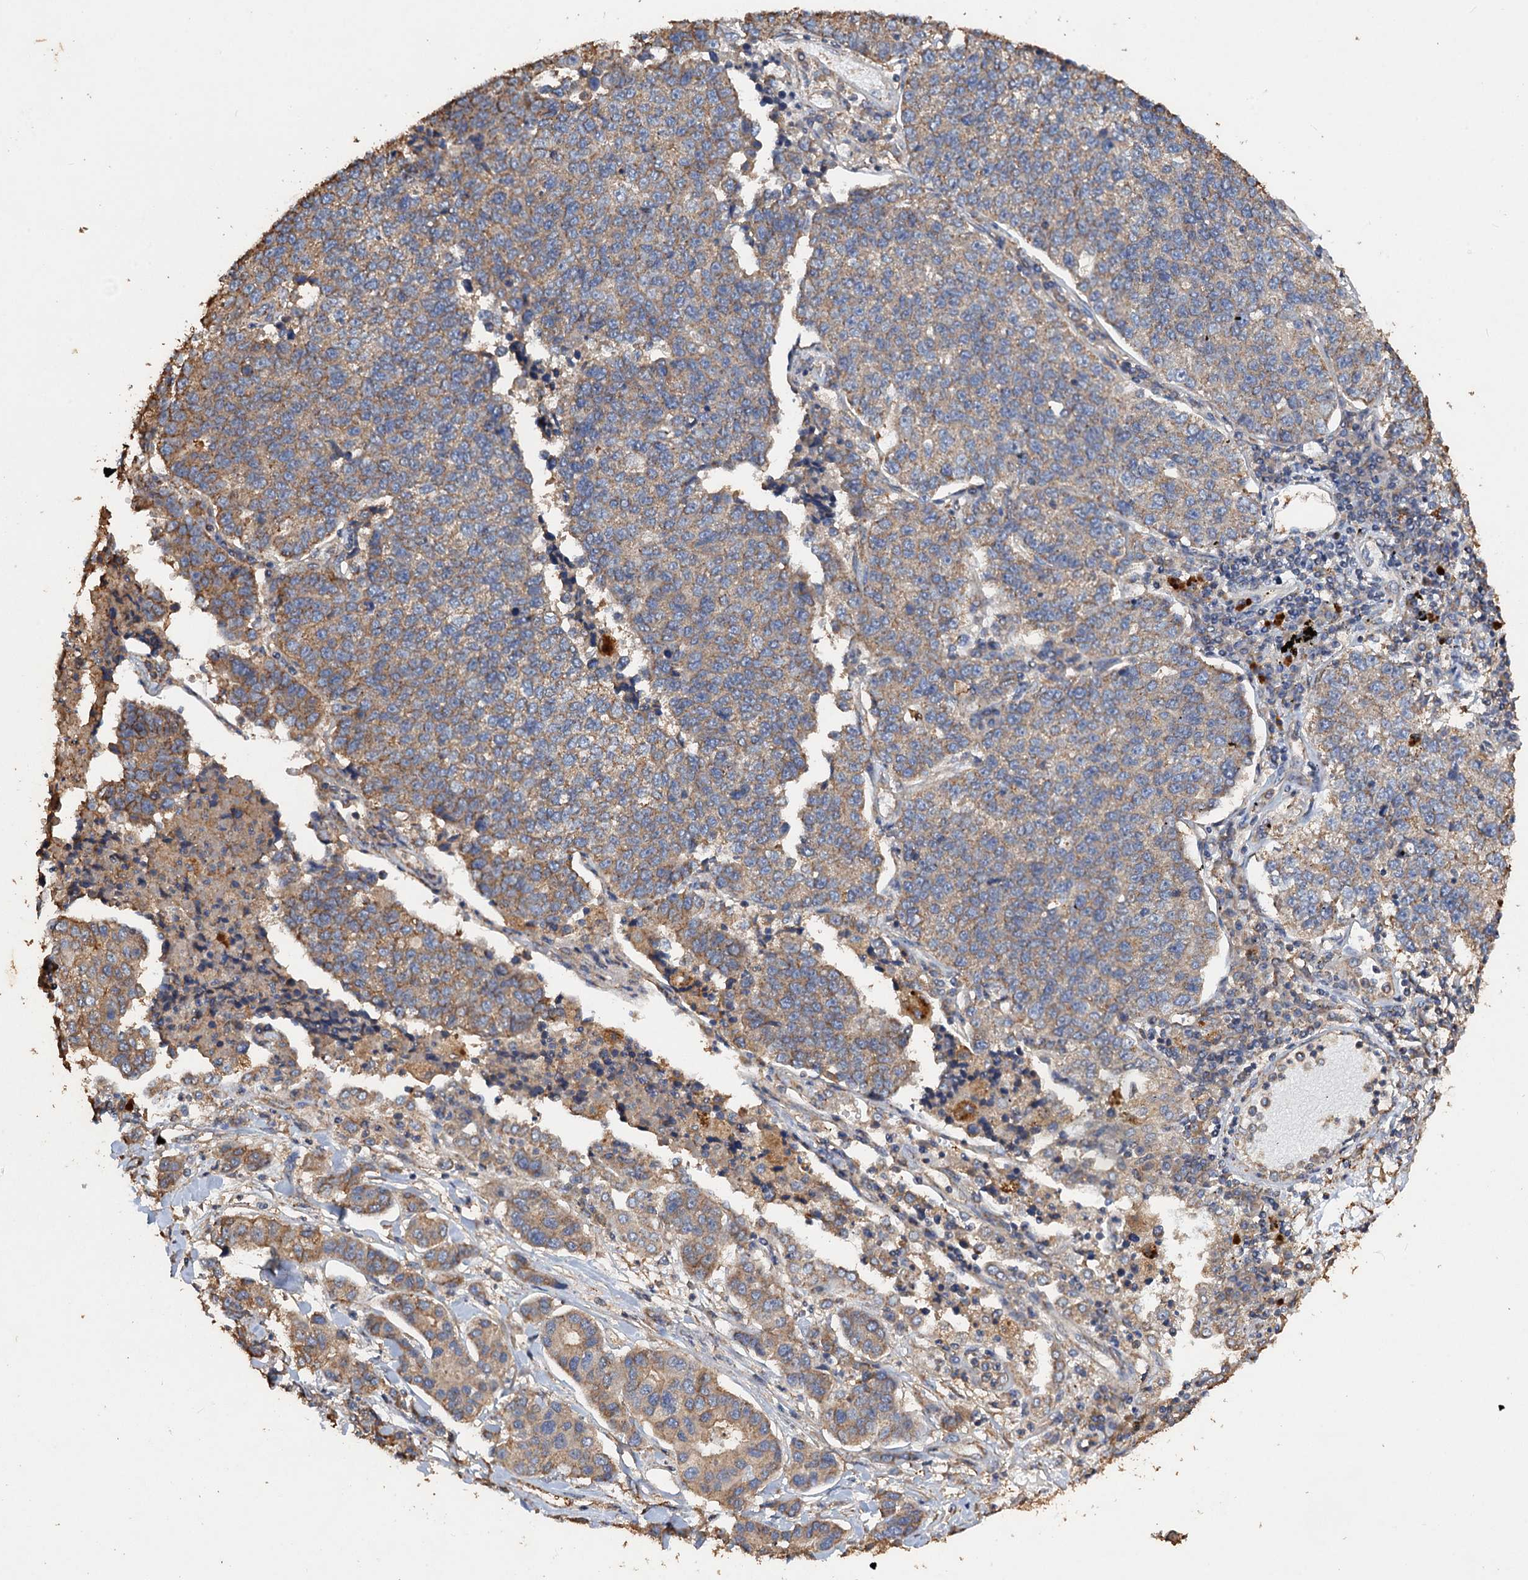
{"staining": {"intensity": "weak", "quantity": "25%-75%", "location": "cytoplasmic/membranous"}, "tissue": "lung cancer", "cell_type": "Tumor cells", "image_type": "cancer", "snomed": [{"axis": "morphology", "description": "Adenocarcinoma, NOS"}, {"axis": "topography", "description": "Lung"}], "caption": "Tumor cells exhibit low levels of weak cytoplasmic/membranous staining in about 25%-75% of cells in lung cancer (adenocarcinoma). (Stains: DAB (3,3'-diaminobenzidine) in brown, nuclei in blue, Microscopy: brightfield microscopy at high magnification).", "gene": "SCUBE3", "patient": {"sex": "male", "age": 49}}